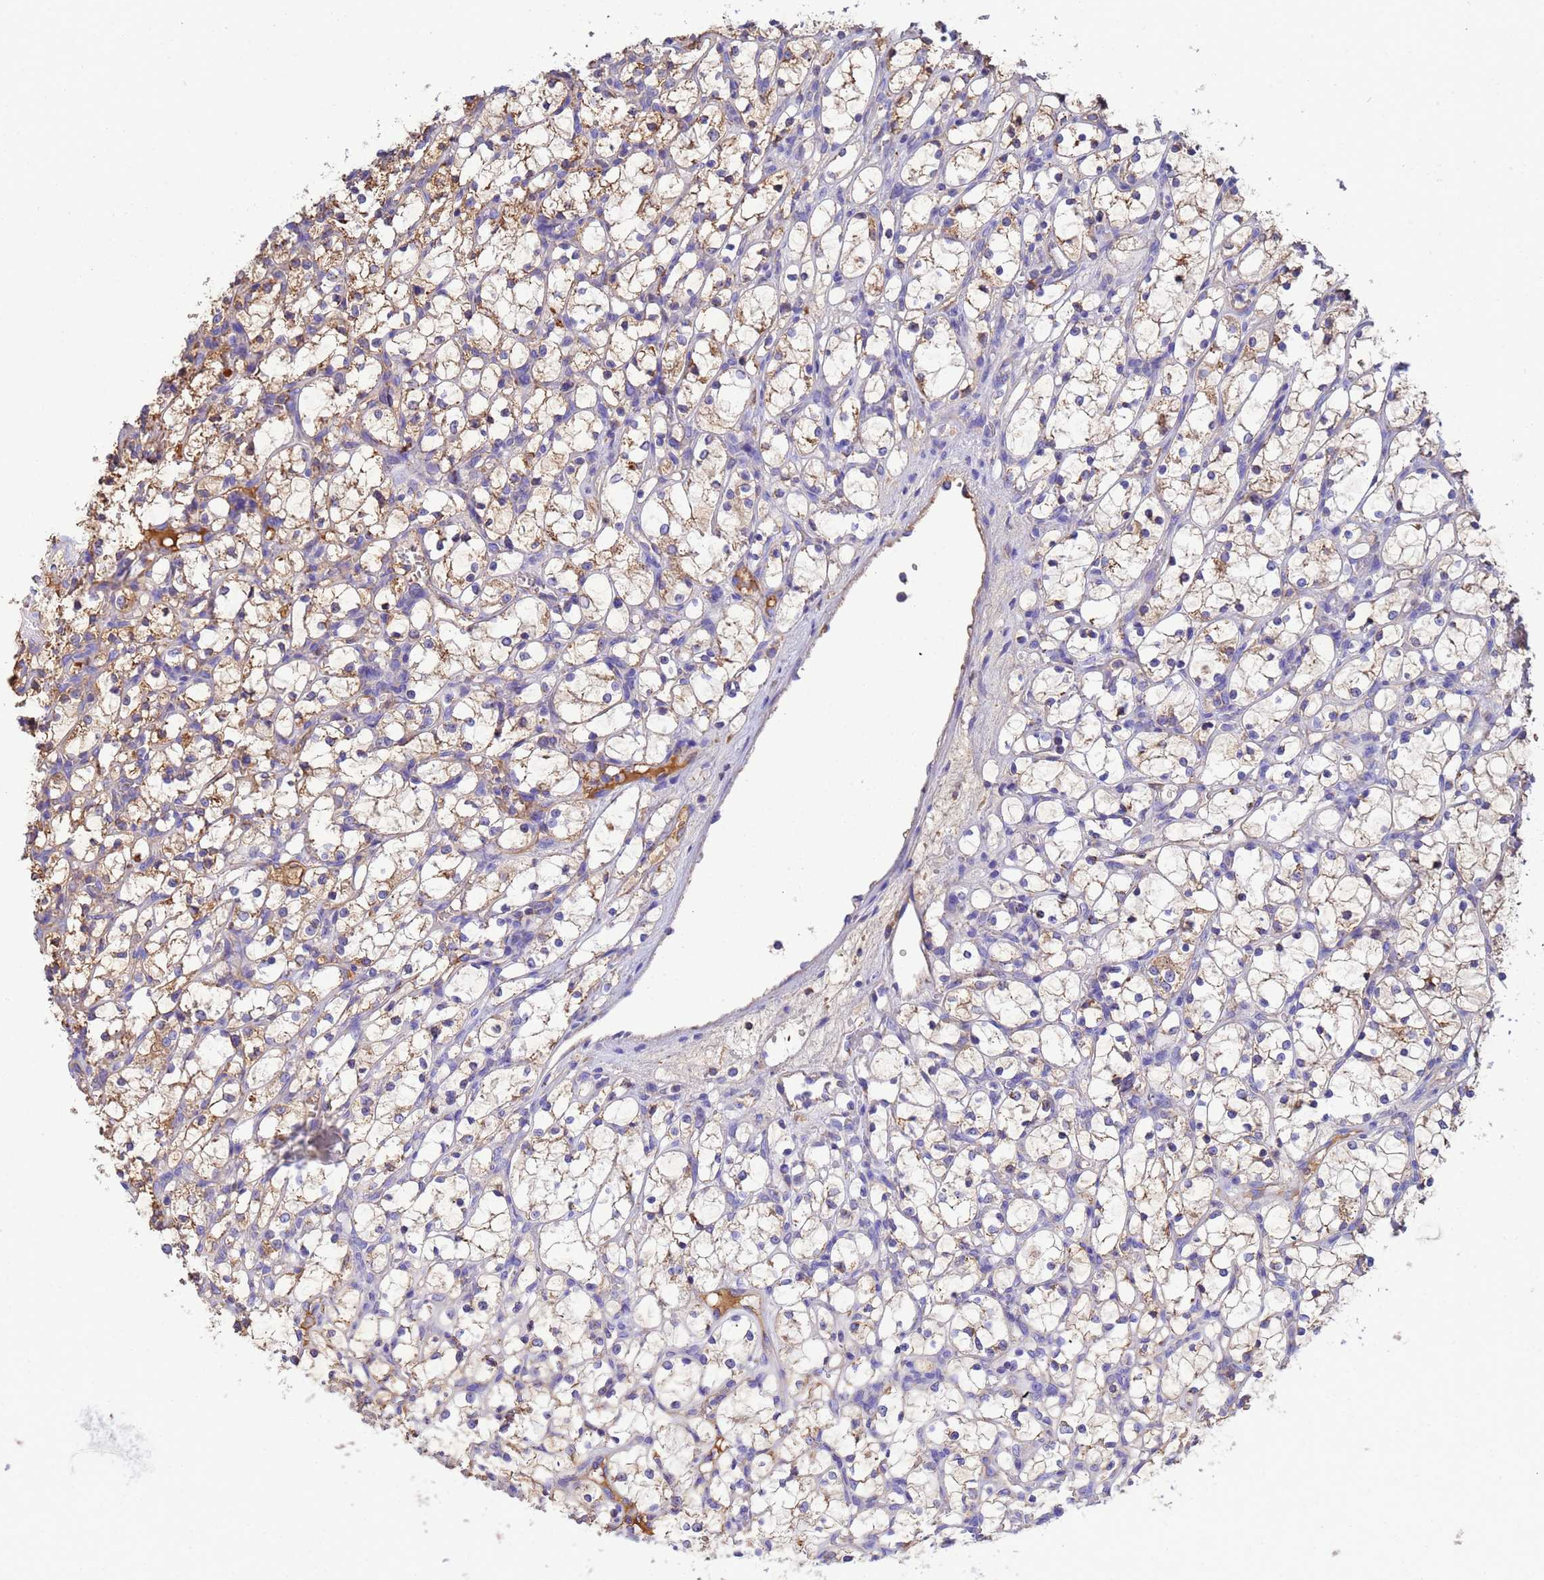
{"staining": {"intensity": "moderate", "quantity": "<25%", "location": "cytoplasmic/membranous"}, "tissue": "renal cancer", "cell_type": "Tumor cells", "image_type": "cancer", "snomed": [{"axis": "morphology", "description": "Adenocarcinoma, NOS"}, {"axis": "topography", "description": "Kidney"}], "caption": "An IHC photomicrograph of neoplastic tissue is shown. Protein staining in brown labels moderate cytoplasmic/membranous positivity in adenocarcinoma (renal) within tumor cells.", "gene": "GLUD1", "patient": {"sex": "female", "age": 69}}